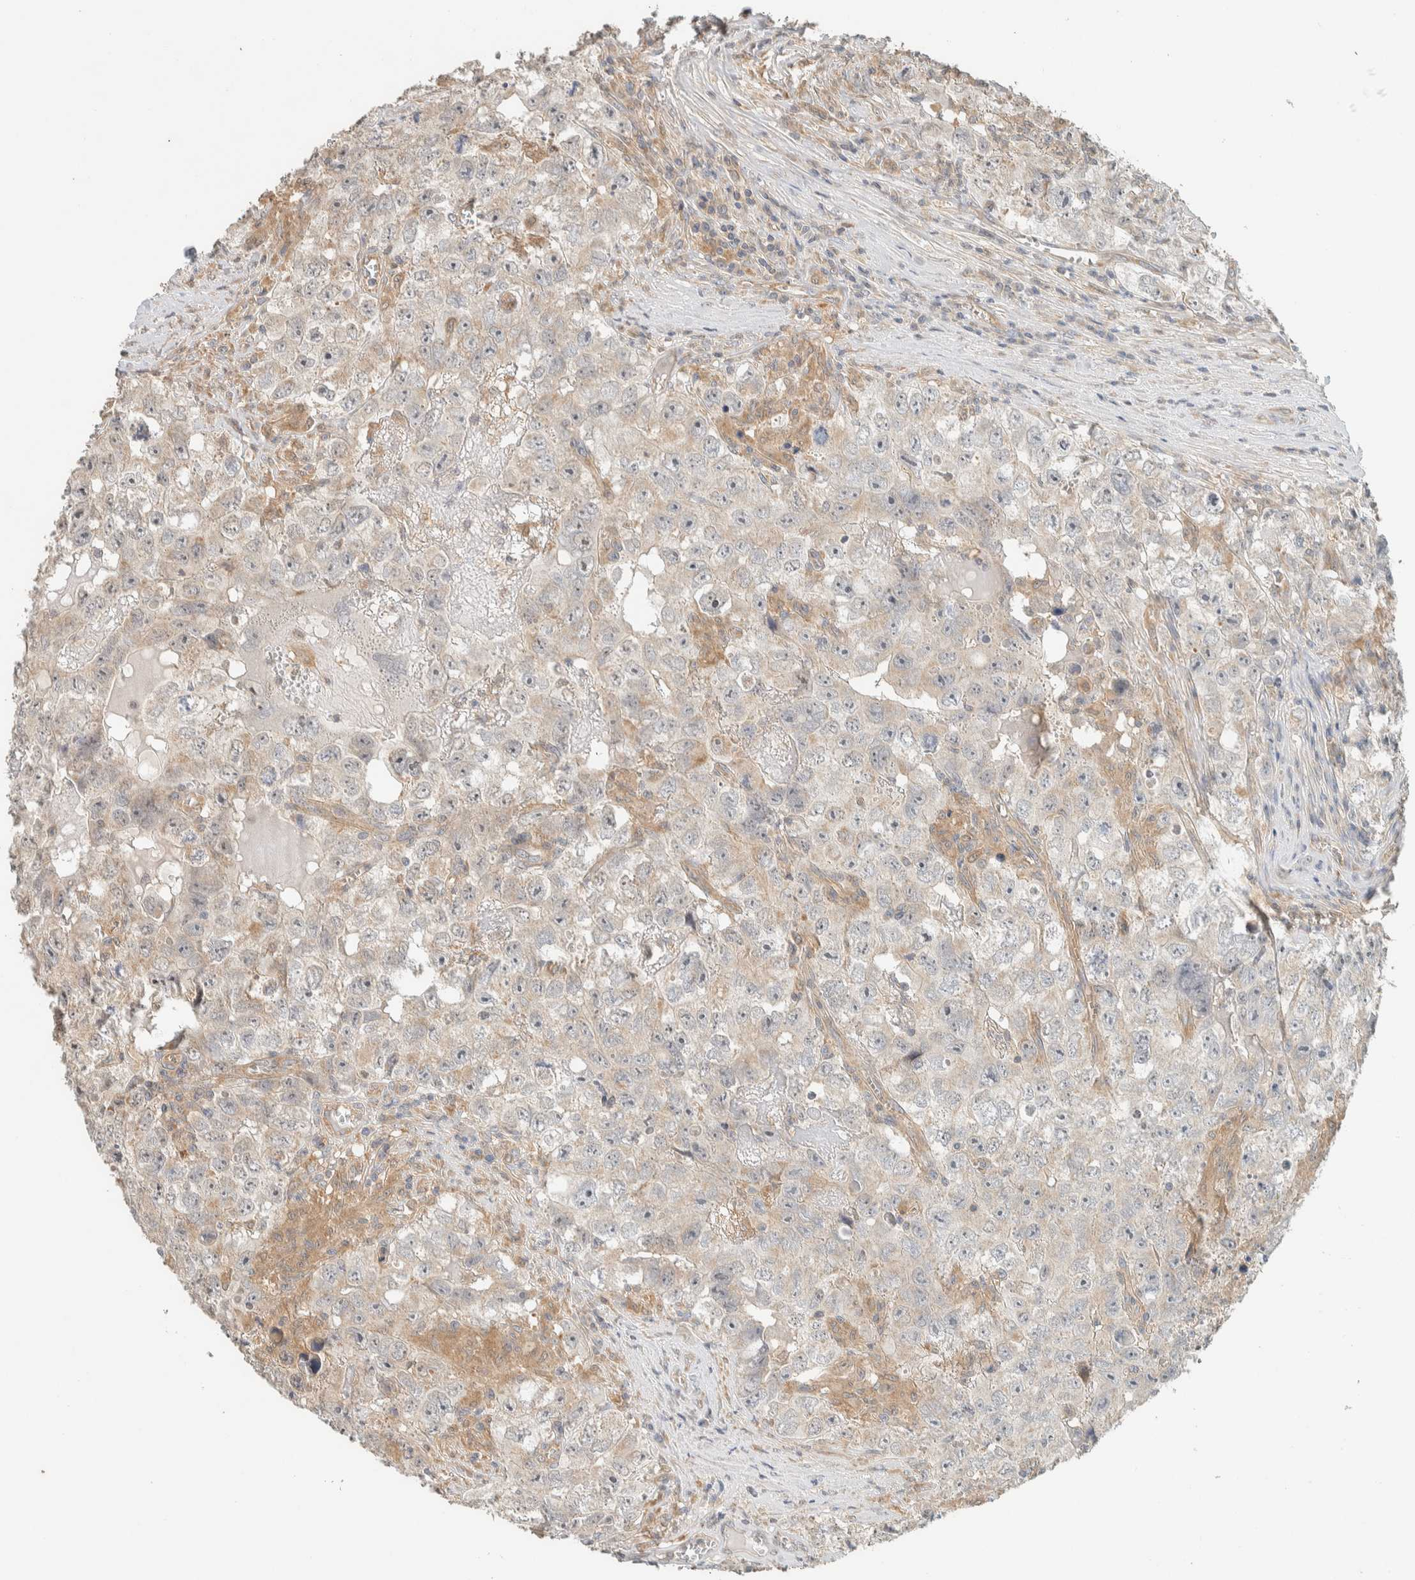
{"staining": {"intensity": "weak", "quantity": "25%-75%", "location": "cytoplasmic/membranous"}, "tissue": "testis cancer", "cell_type": "Tumor cells", "image_type": "cancer", "snomed": [{"axis": "morphology", "description": "Seminoma, NOS"}, {"axis": "morphology", "description": "Carcinoma, Embryonal, NOS"}, {"axis": "topography", "description": "Testis"}], "caption": "A brown stain highlights weak cytoplasmic/membranous staining of a protein in human testis cancer tumor cells.", "gene": "PDE7B", "patient": {"sex": "male", "age": 43}}